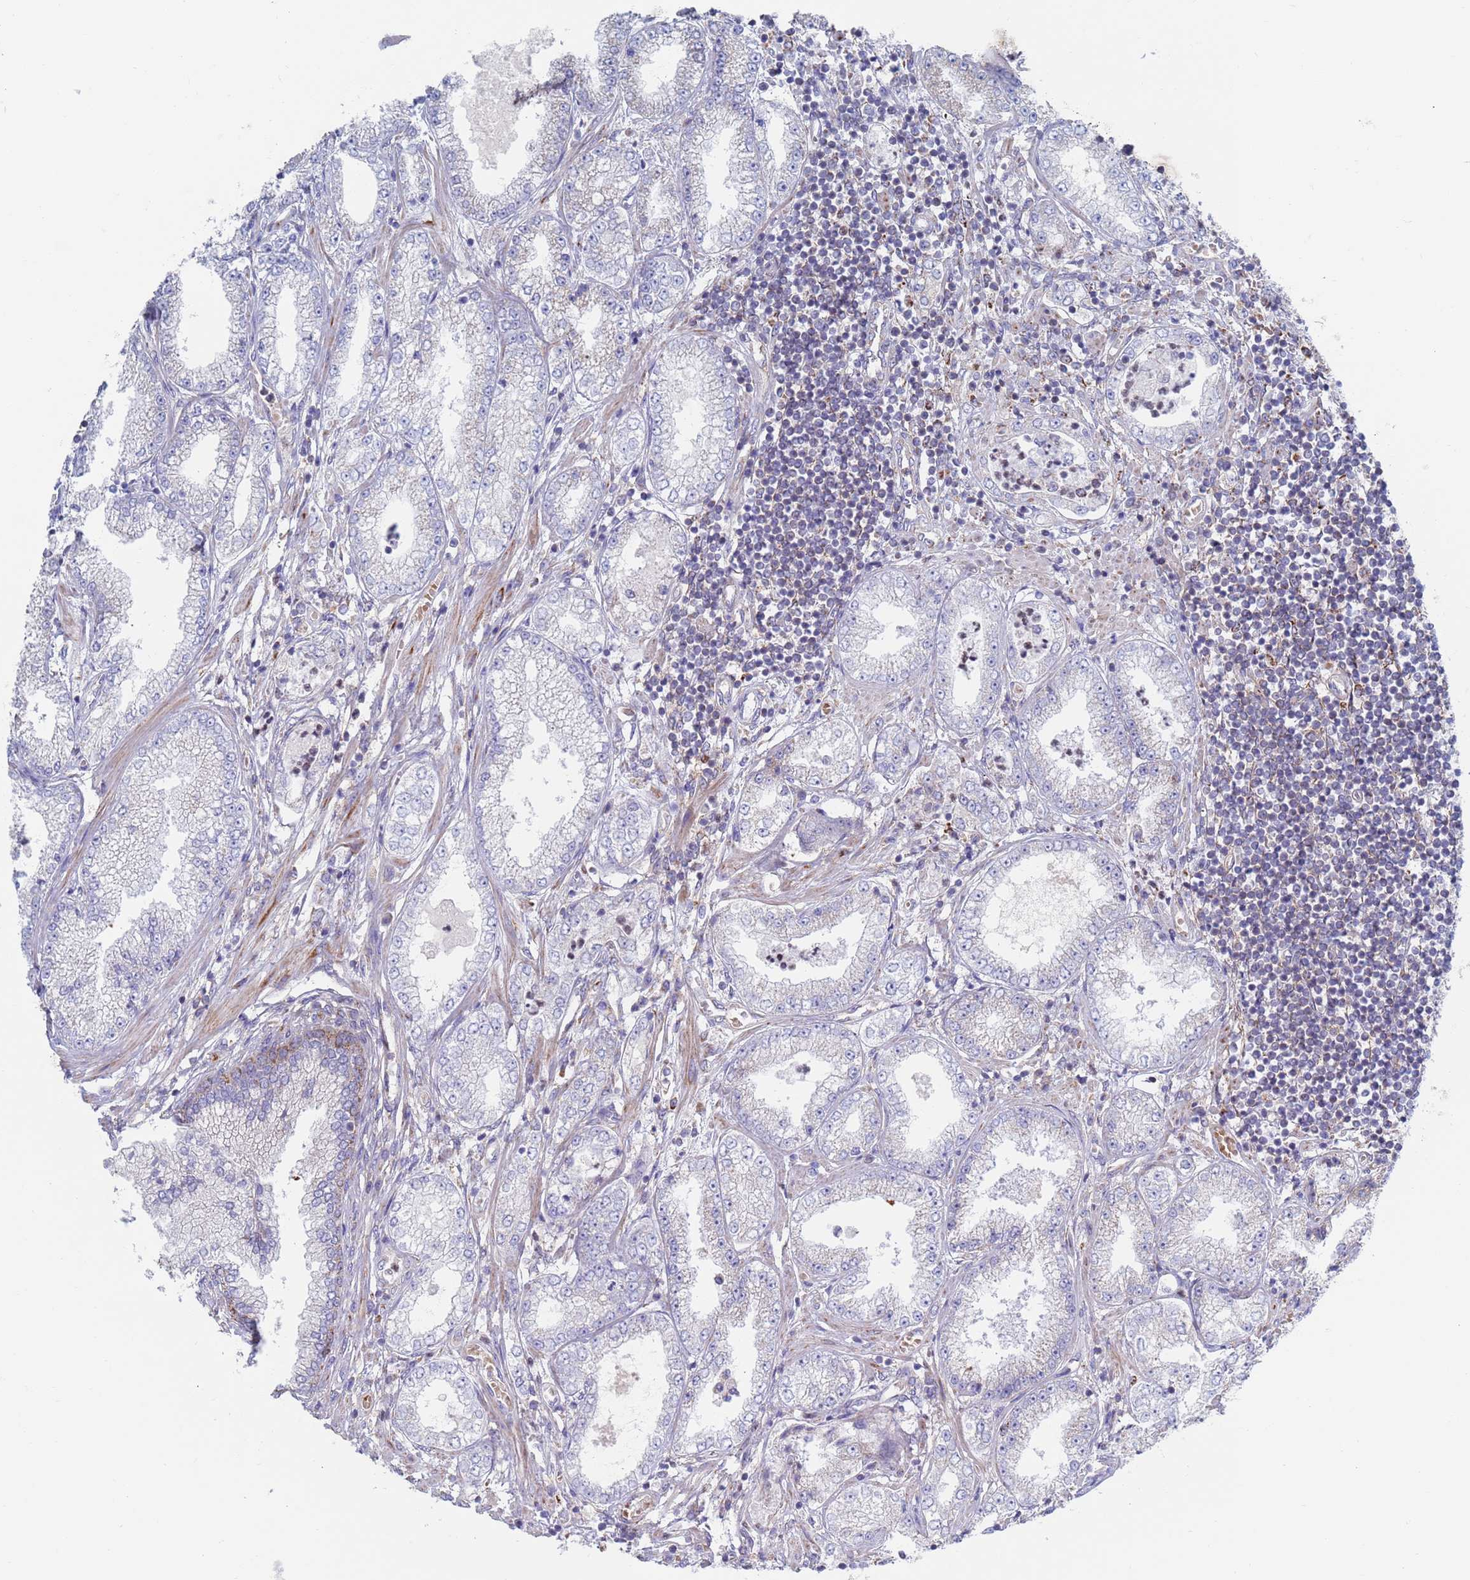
{"staining": {"intensity": "weak", "quantity": "<25%", "location": "cytoplasmic/membranous"}, "tissue": "prostate cancer", "cell_type": "Tumor cells", "image_type": "cancer", "snomed": [{"axis": "morphology", "description": "Adenocarcinoma, High grade"}, {"axis": "topography", "description": "Prostate"}], "caption": "Tumor cells are negative for protein expression in human prostate adenocarcinoma (high-grade).", "gene": "CHCHD6", "patient": {"sex": "male", "age": 69}}